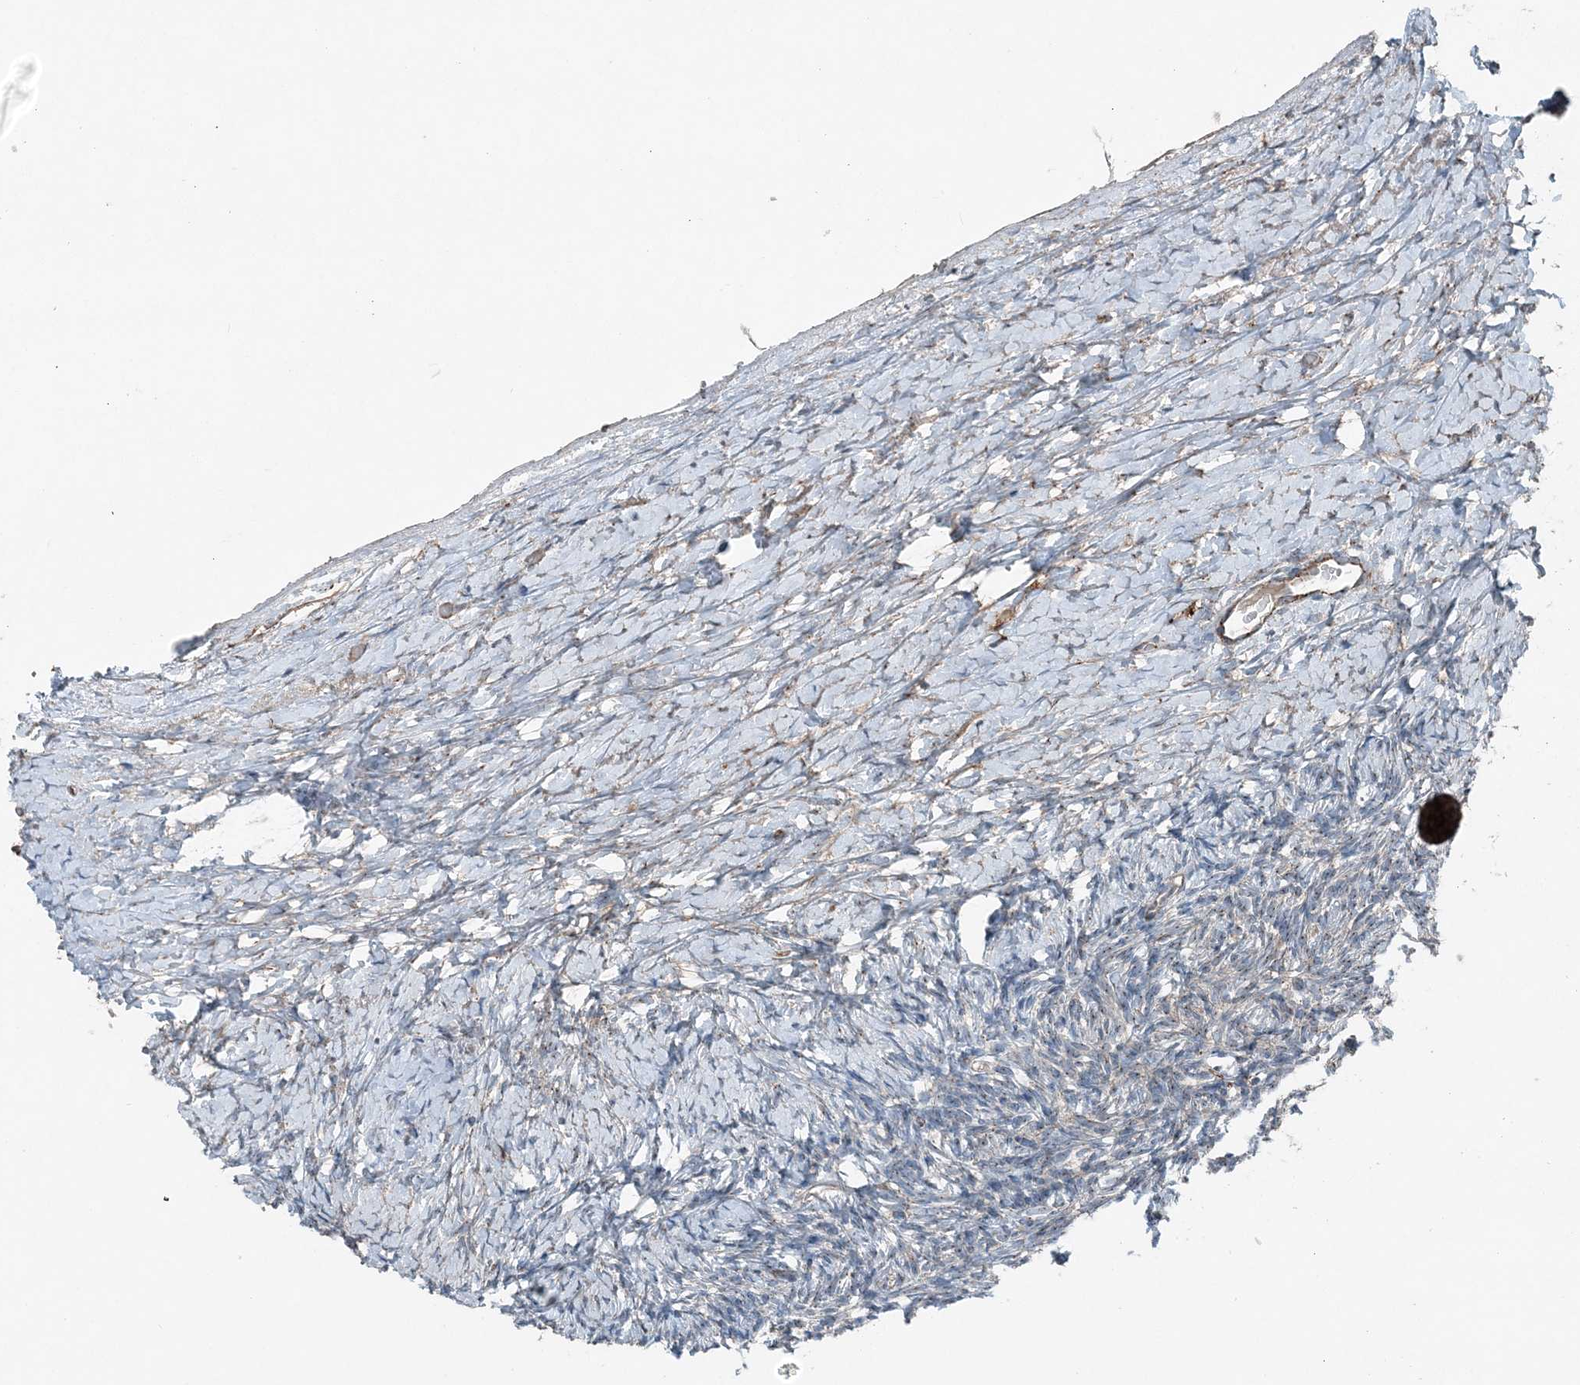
{"staining": {"intensity": "moderate", "quantity": ">75%", "location": "cytoplasmic/membranous"}, "tissue": "ovary", "cell_type": "Follicle cells", "image_type": "normal", "snomed": [{"axis": "morphology", "description": "Normal tissue, NOS"}, {"axis": "morphology", "description": "Developmental malformation"}, {"axis": "topography", "description": "Ovary"}], "caption": "Normal ovary was stained to show a protein in brown. There is medium levels of moderate cytoplasmic/membranous positivity in about >75% of follicle cells. Using DAB (brown) and hematoxylin (blue) stains, captured at high magnification using brightfield microscopy.", "gene": "KY", "patient": {"sex": "female", "age": 39}}